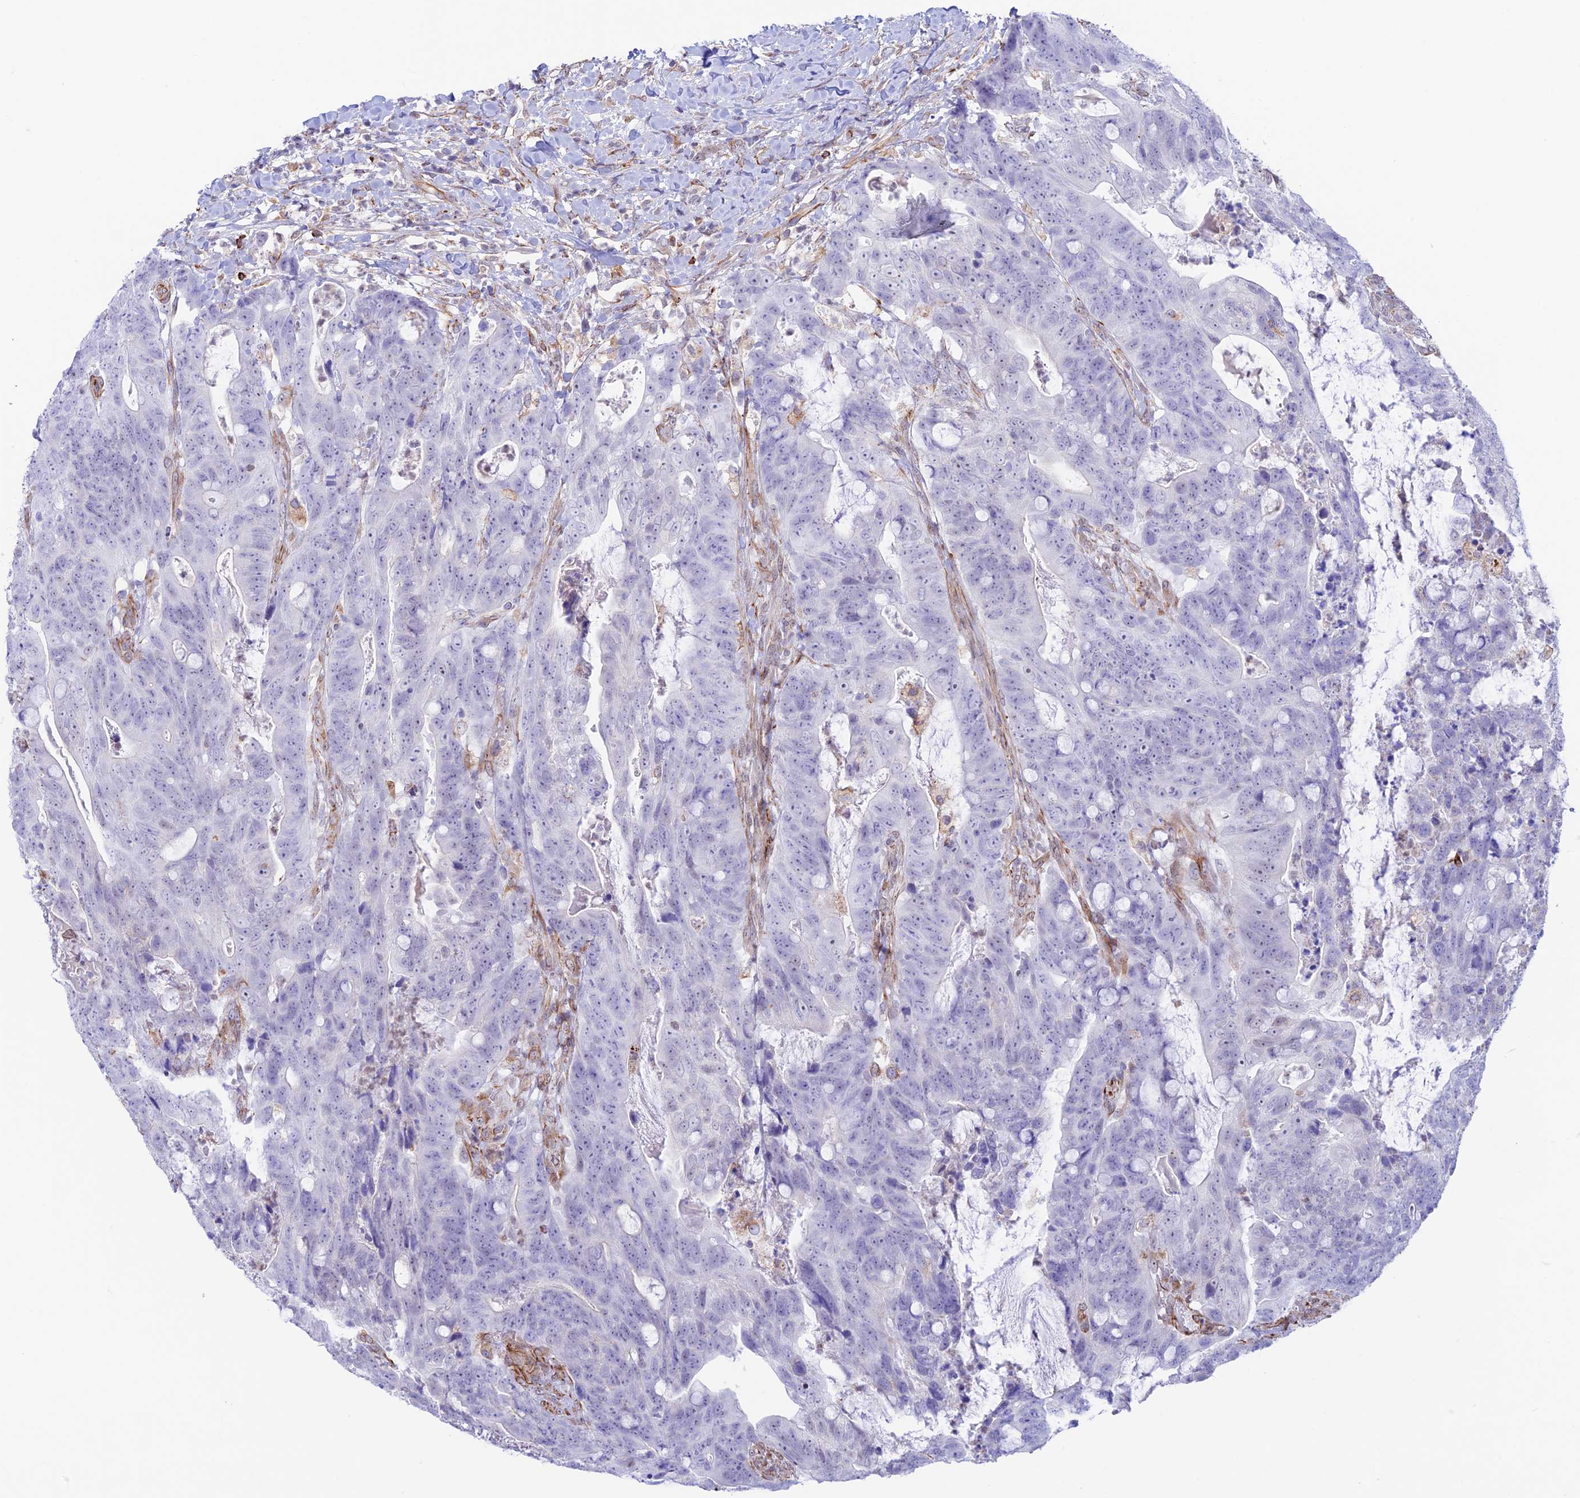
{"staining": {"intensity": "negative", "quantity": "none", "location": "none"}, "tissue": "colorectal cancer", "cell_type": "Tumor cells", "image_type": "cancer", "snomed": [{"axis": "morphology", "description": "Adenocarcinoma, NOS"}, {"axis": "topography", "description": "Colon"}], "caption": "Immunohistochemistry of colorectal cancer demonstrates no positivity in tumor cells.", "gene": "ZNF652", "patient": {"sex": "female", "age": 82}}